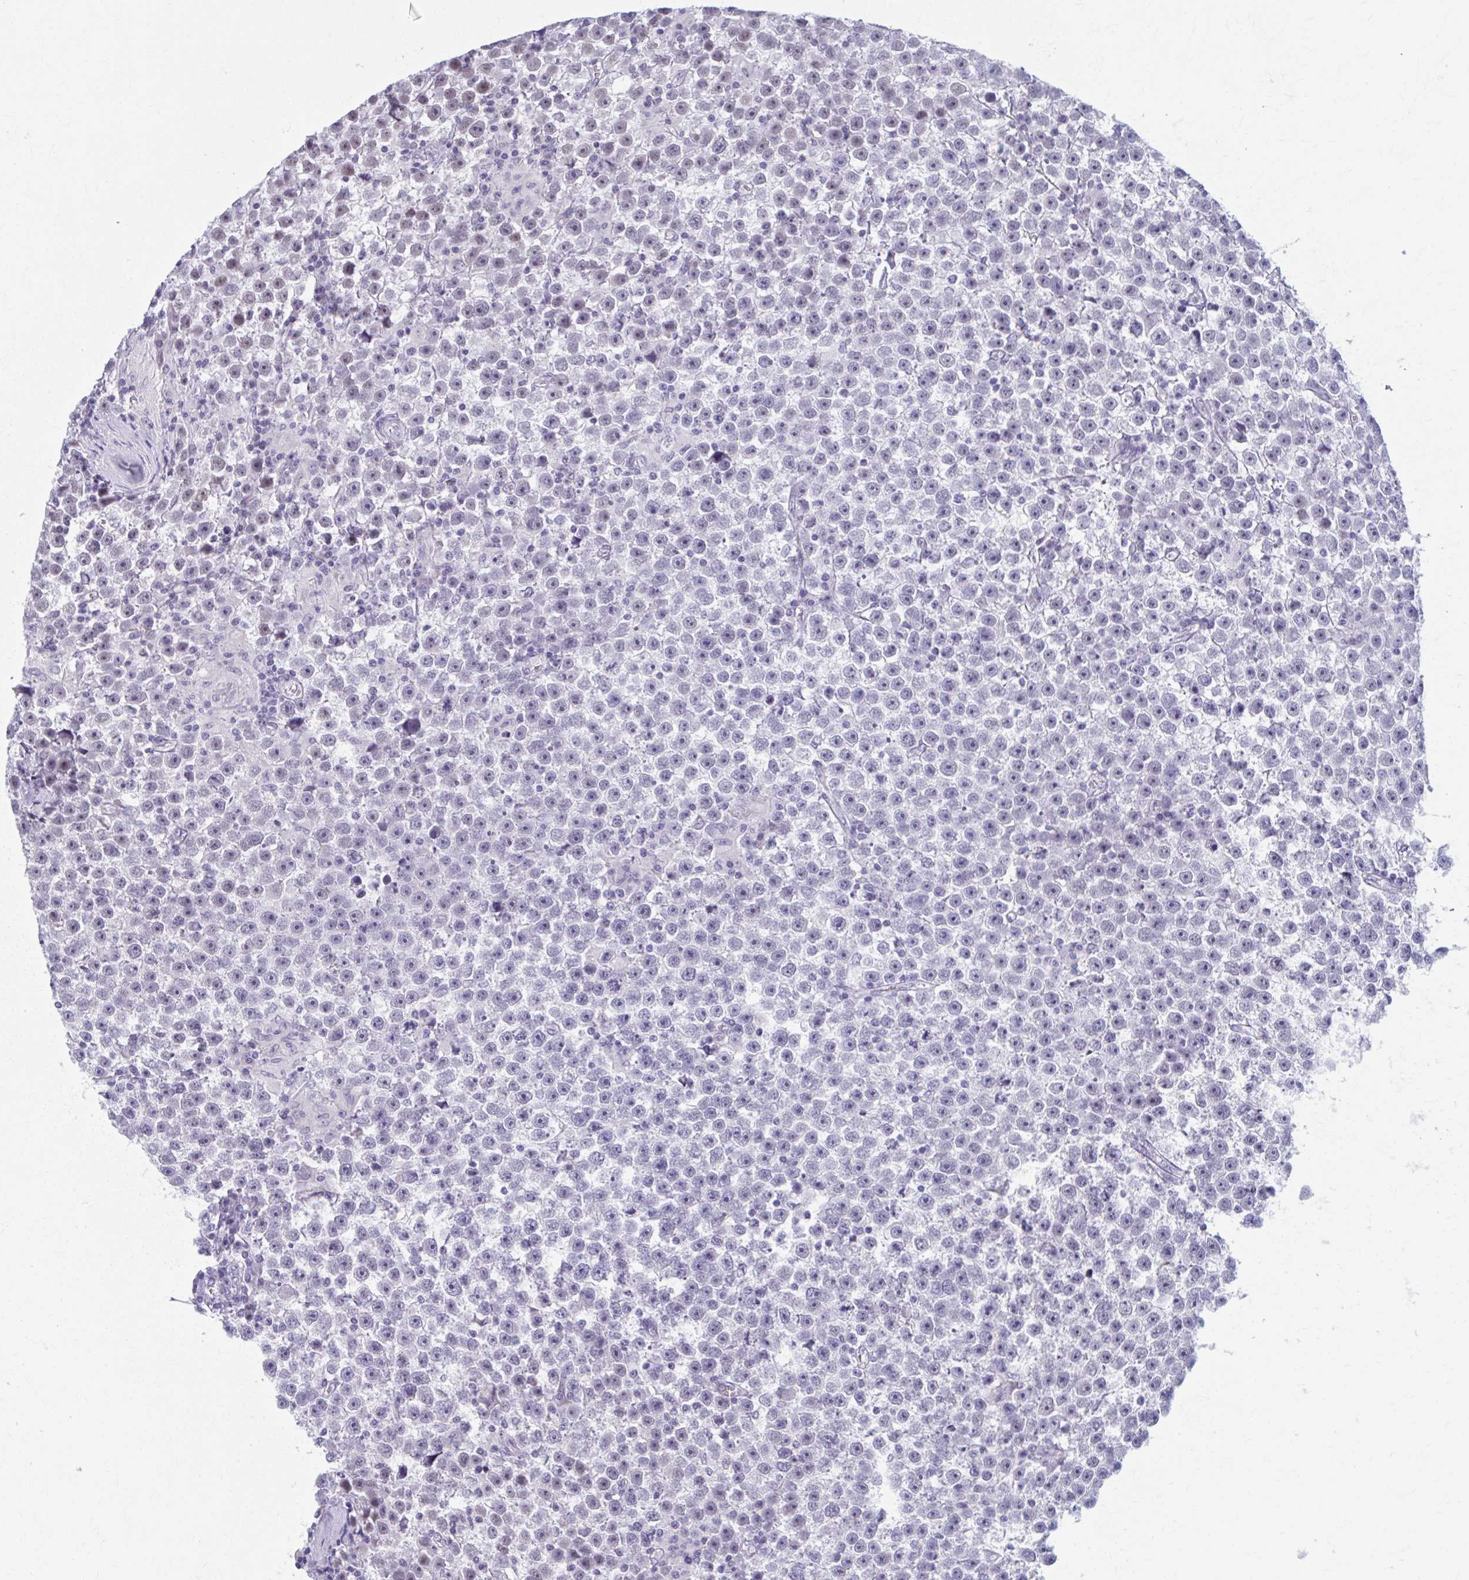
{"staining": {"intensity": "weak", "quantity": "<25%", "location": "nuclear"}, "tissue": "testis cancer", "cell_type": "Tumor cells", "image_type": "cancer", "snomed": [{"axis": "morphology", "description": "Seminoma, NOS"}, {"axis": "topography", "description": "Testis"}], "caption": "DAB (3,3'-diaminobenzidine) immunohistochemical staining of testis cancer (seminoma) reveals no significant expression in tumor cells. (DAB IHC visualized using brightfield microscopy, high magnification).", "gene": "CCDC105", "patient": {"sex": "male", "age": 31}}